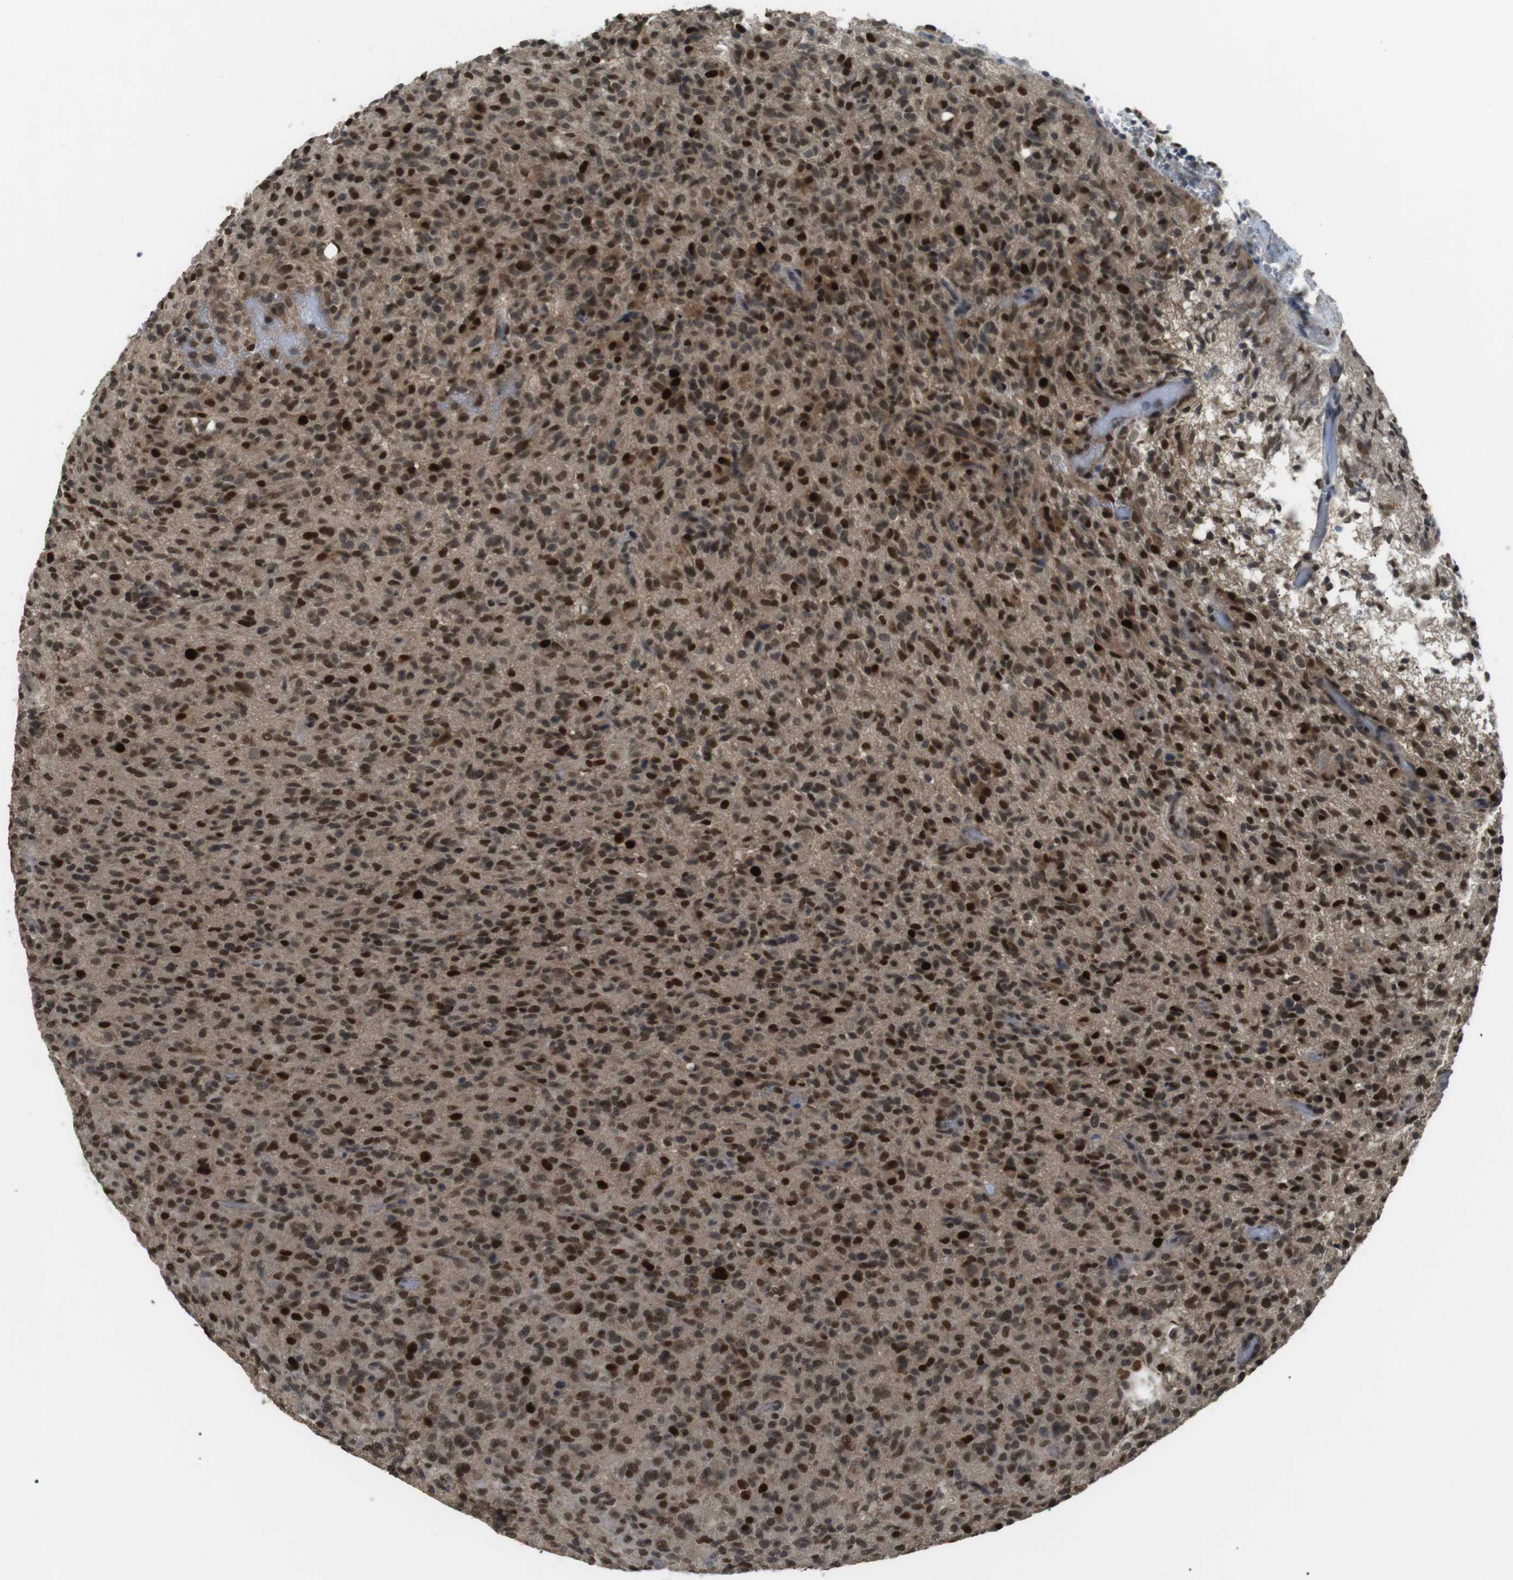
{"staining": {"intensity": "strong", "quantity": ">75%", "location": "nuclear"}, "tissue": "glioma", "cell_type": "Tumor cells", "image_type": "cancer", "snomed": [{"axis": "morphology", "description": "Glioma, malignant, High grade"}, {"axis": "topography", "description": "Brain"}], "caption": "The image exhibits staining of high-grade glioma (malignant), revealing strong nuclear protein staining (brown color) within tumor cells.", "gene": "ORAI3", "patient": {"sex": "male", "age": 71}}